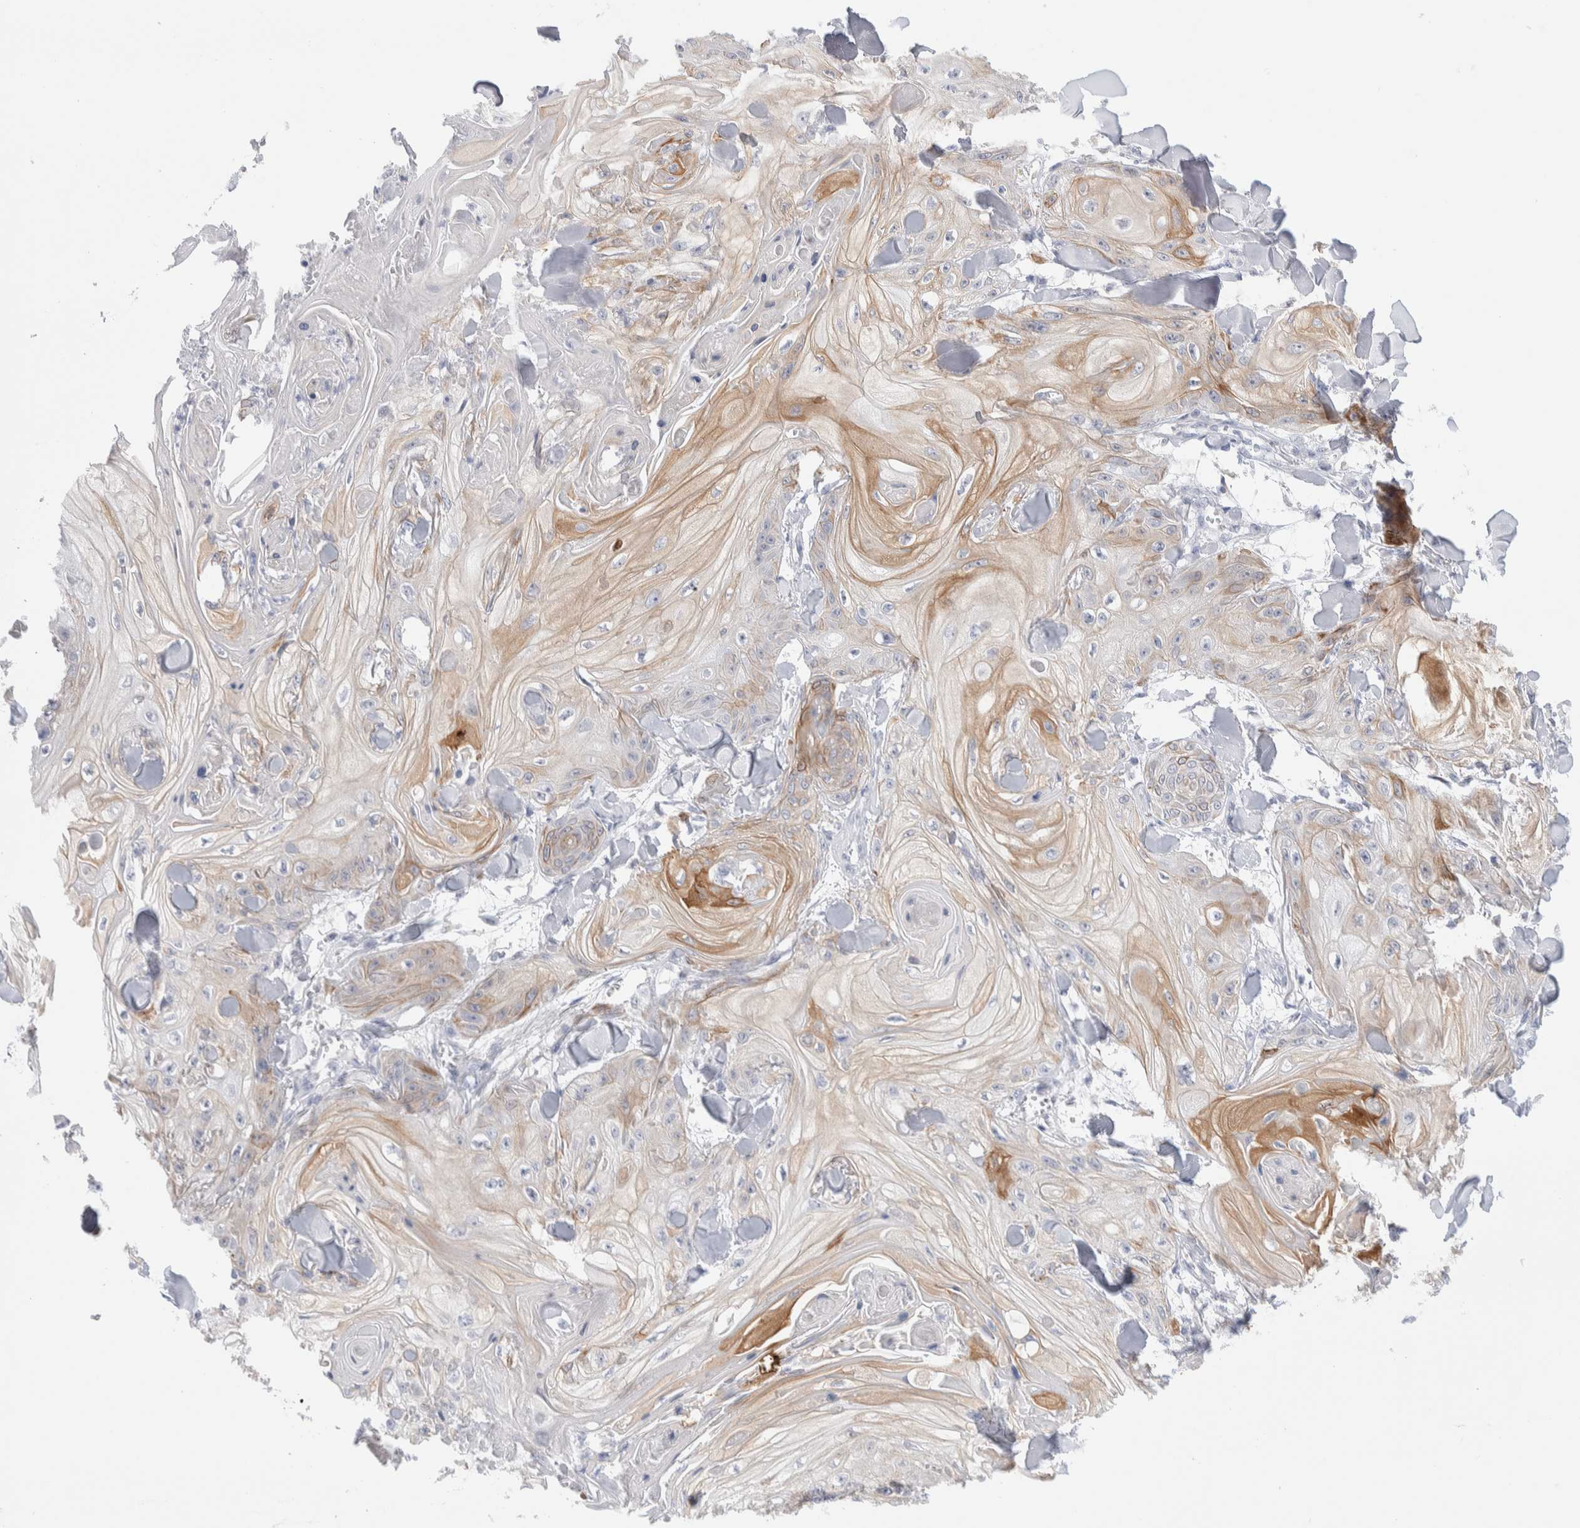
{"staining": {"intensity": "moderate", "quantity": "25%-75%", "location": "cytoplasmic/membranous"}, "tissue": "skin cancer", "cell_type": "Tumor cells", "image_type": "cancer", "snomed": [{"axis": "morphology", "description": "Squamous cell carcinoma, NOS"}, {"axis": "topography", "description": "Skin"}], "caption": "Skin squamous cell carcinoma stained with immunohistochemistry reveals moderate cytoplasmic/membranous staining in approximately 25%-75% of tumor cells.", "gene": "C1orf112", "patient": {"sex": "male", "age": 74}}